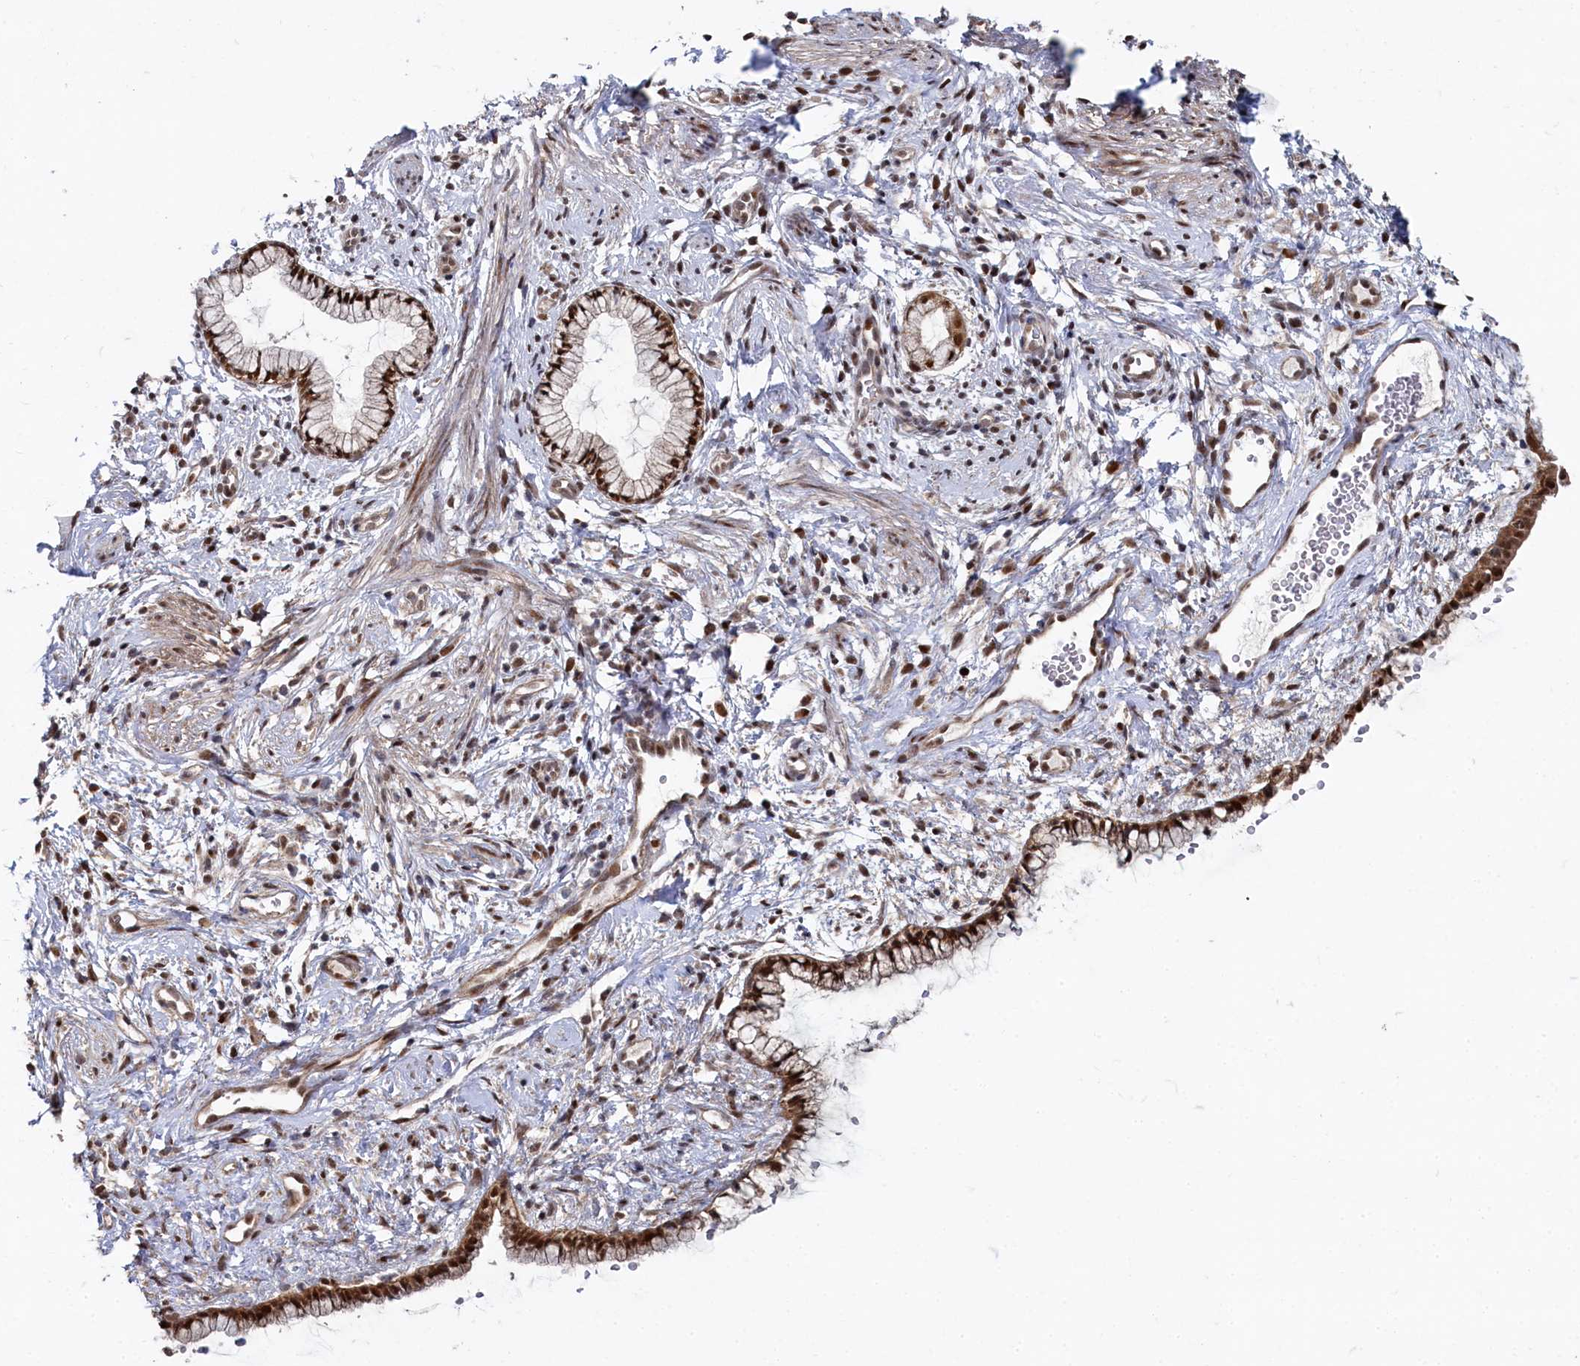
{"staining": {"intensity": "strong", "quantity": ">75%", "location": "cytoplasmic/membranous,nuclear"}, "tissue": "cervix", "cell_type": "Glandular cells", "image_type": "normal", "snomed": [{"axis": "morphology", "description": "Normal tissue, NOS"}, {"axis": "topography", "description": "Cervix"}], "caption": "Immunohistochemistry (IHC) (DAB (3,3'-diaminobenzidine)) staining of benign cervix demonstrates strong cytoplasmic/membranous,nuclear protein staining in approximately >75% of glandular cells. The staining was performed using DAB (3,3'-diaminobenzidine) to visualize the protein expression in brown, while the nuclei were stained in blue with hematoxylin (Magnification: 20x).", "gene": "BUB3", "patient": {"sex": "female", "age": 57}}